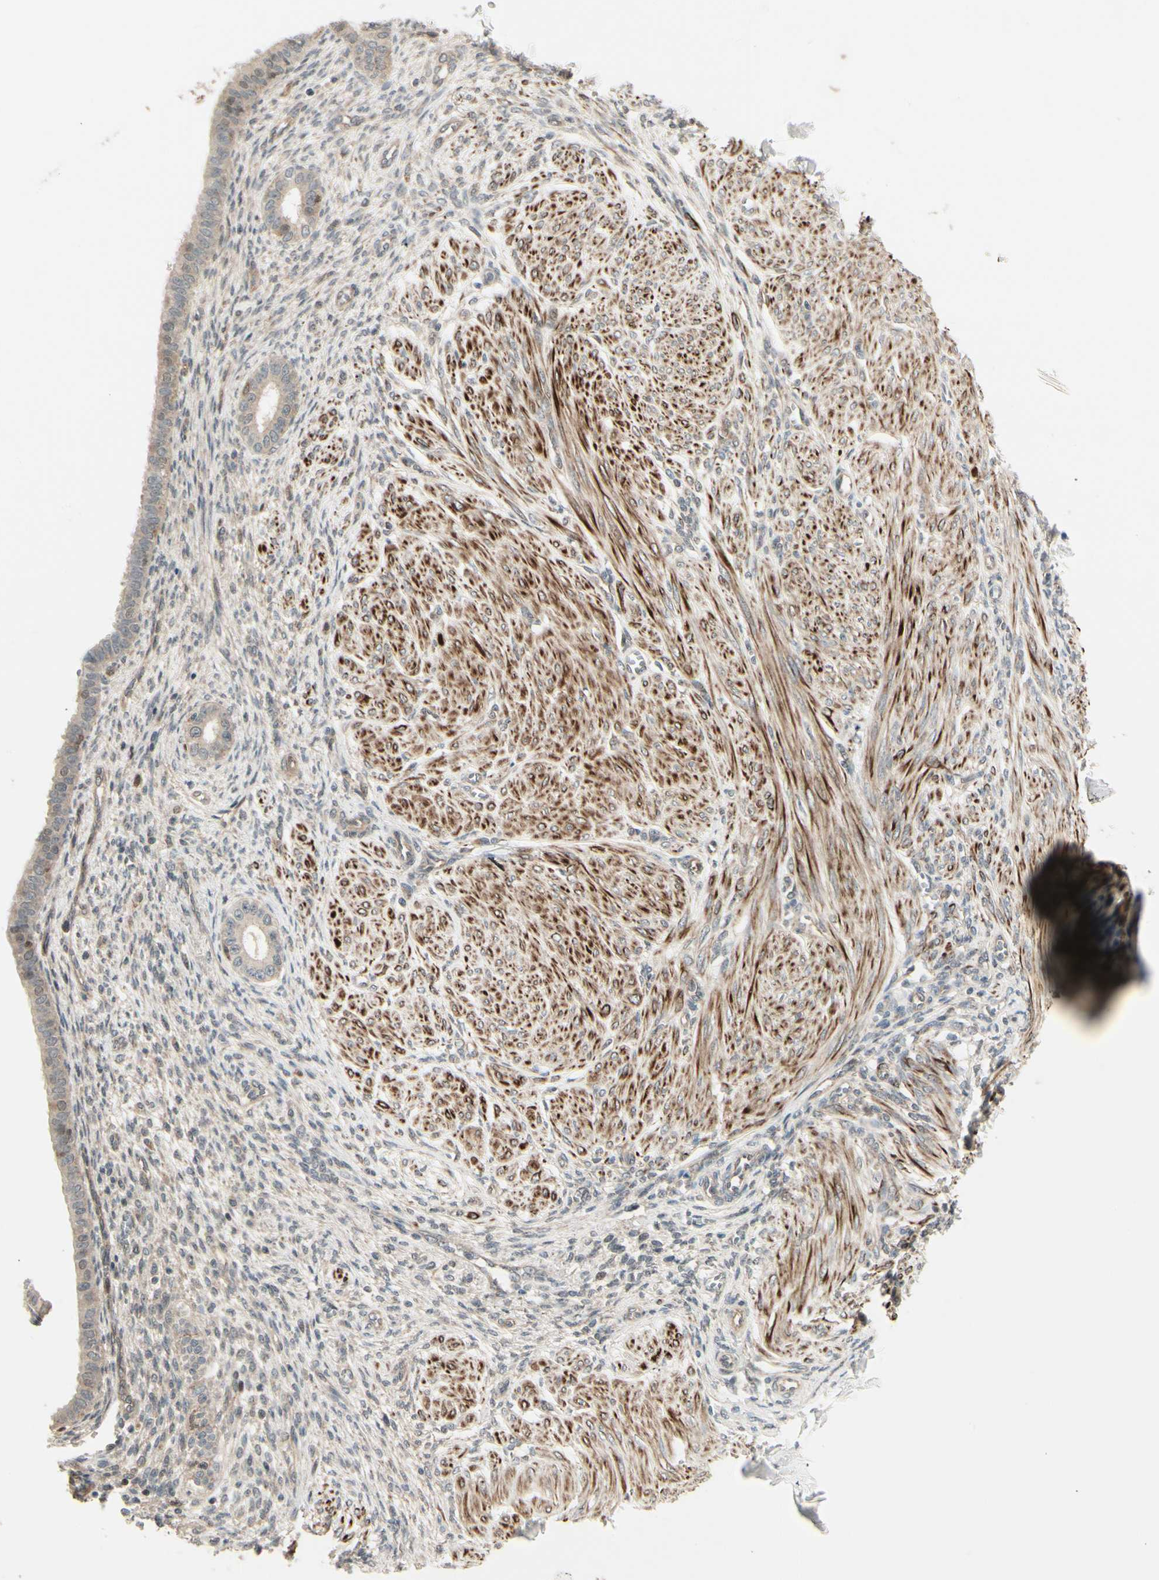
{"staining": {"intensity": "weak", "quantity": "25%-75%", "location": "cytoplasmic/membranous"}, "tissue": "endometrium", "cell_type": "Cells in endometrial stroma", "image_type": "normal", "snomed": [{"axis": "morphology", "description": "Normal tissue, NOS"}, {"axis": "topography", "description": "Endometrium"}], "caption": "Unremarkable endometrium was stained to show a protein in brown. There is low levels of weak cytoplasmic/membranous staining in approximately 25%-75% of cells in endometrial stroma. The protein is shown in brown color, while the nuclei are stained blue.", "gene": "SVBP", "patient": {"sex": "female", "age": 72}}